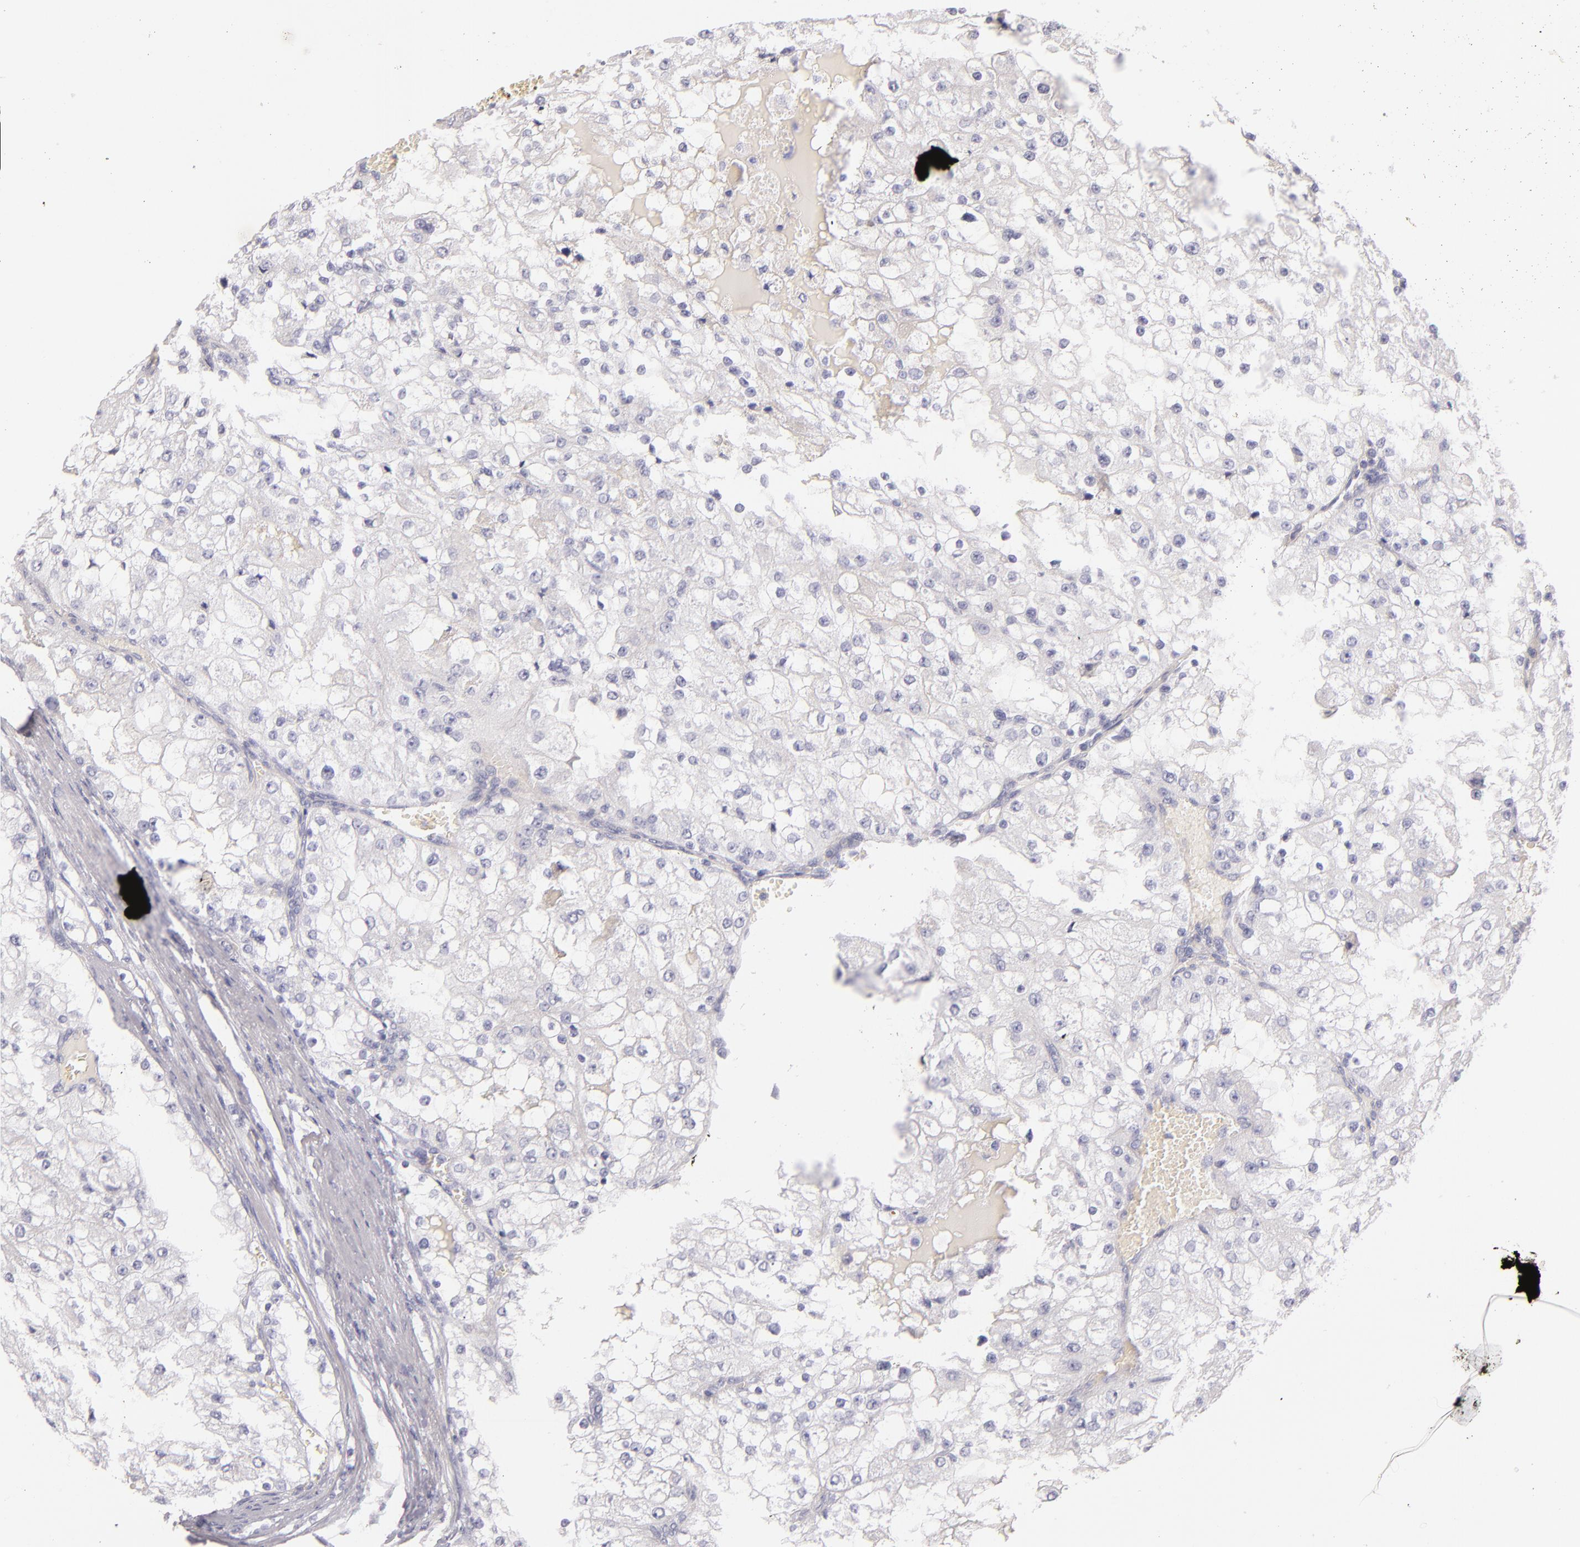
{"staining": {"intensity": "negative", "quantity": "none", "location": "none"}, "tissue": "renal cancer", "cell_type": "Tumor cells", "image_type": "cancer", "snomed": [{"axis": "morphology", "description": "Adenocarcinoma, NOS"}, {"axis": "topography", "description": "Kidney"}], "caption": "Renal cancer (adenocarcinoma) was stained to show a protein in brown. There is no significant expression in tumor cells.", "gene": "FABP1", "patient": {"sex": "female", "age": 74}}